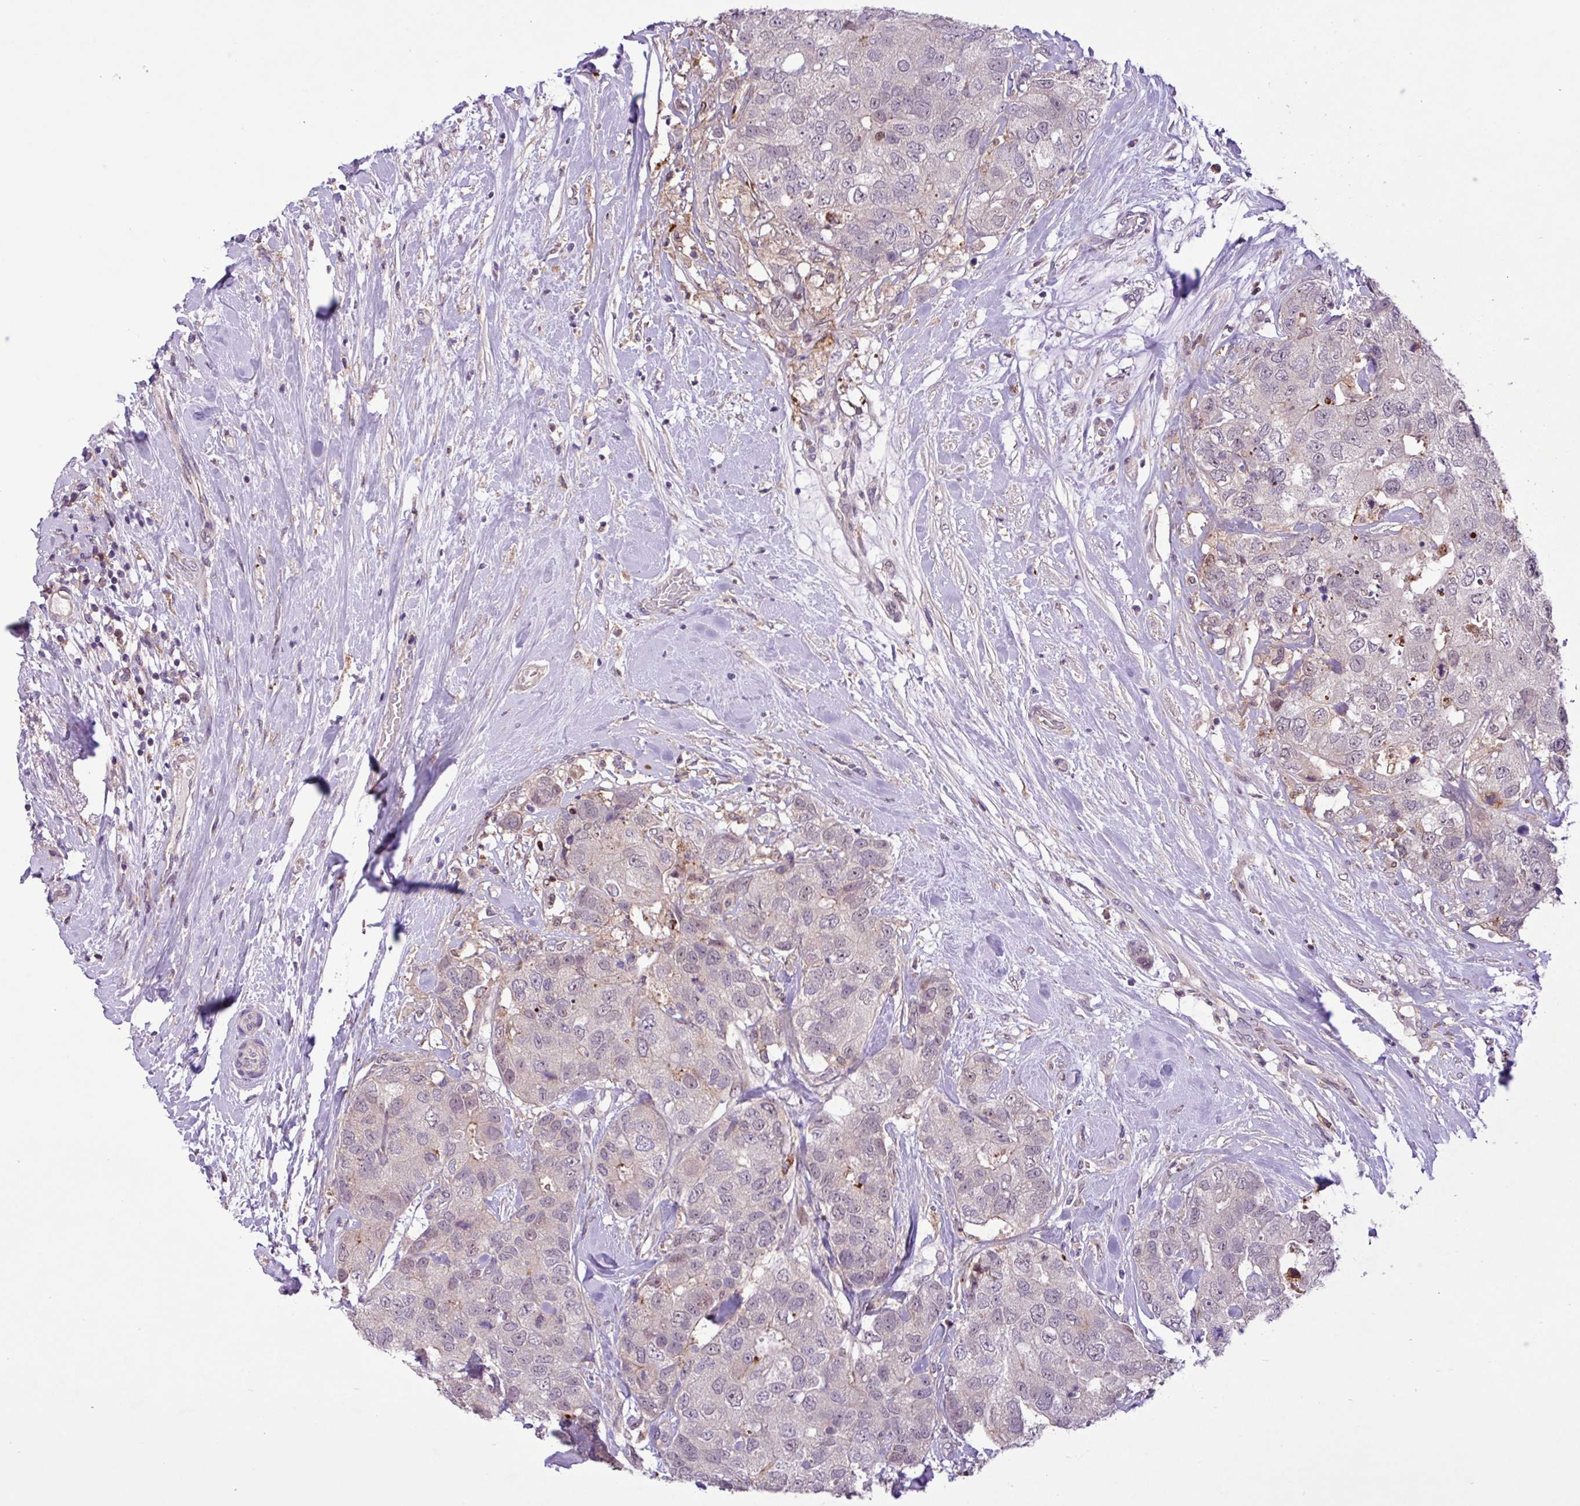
{"staining": {"intensity": "negative", "quantity": "none", "location": "none"}, "tissue": "breast cancer", "cell_type": "Tumor cells", "image_type": "cancer", "snomed": [{"axis": "morphology", "description": "Duct carcinoma"}, {"axis": "topography", "description": "Breast"}], "caption": "IHC of human breast cancer (infiltrating ductal carcinoma) reveals no positivity in tumor cells.", "gene": "RPP25L", "patient": {"sex": "female", "age": 62}}